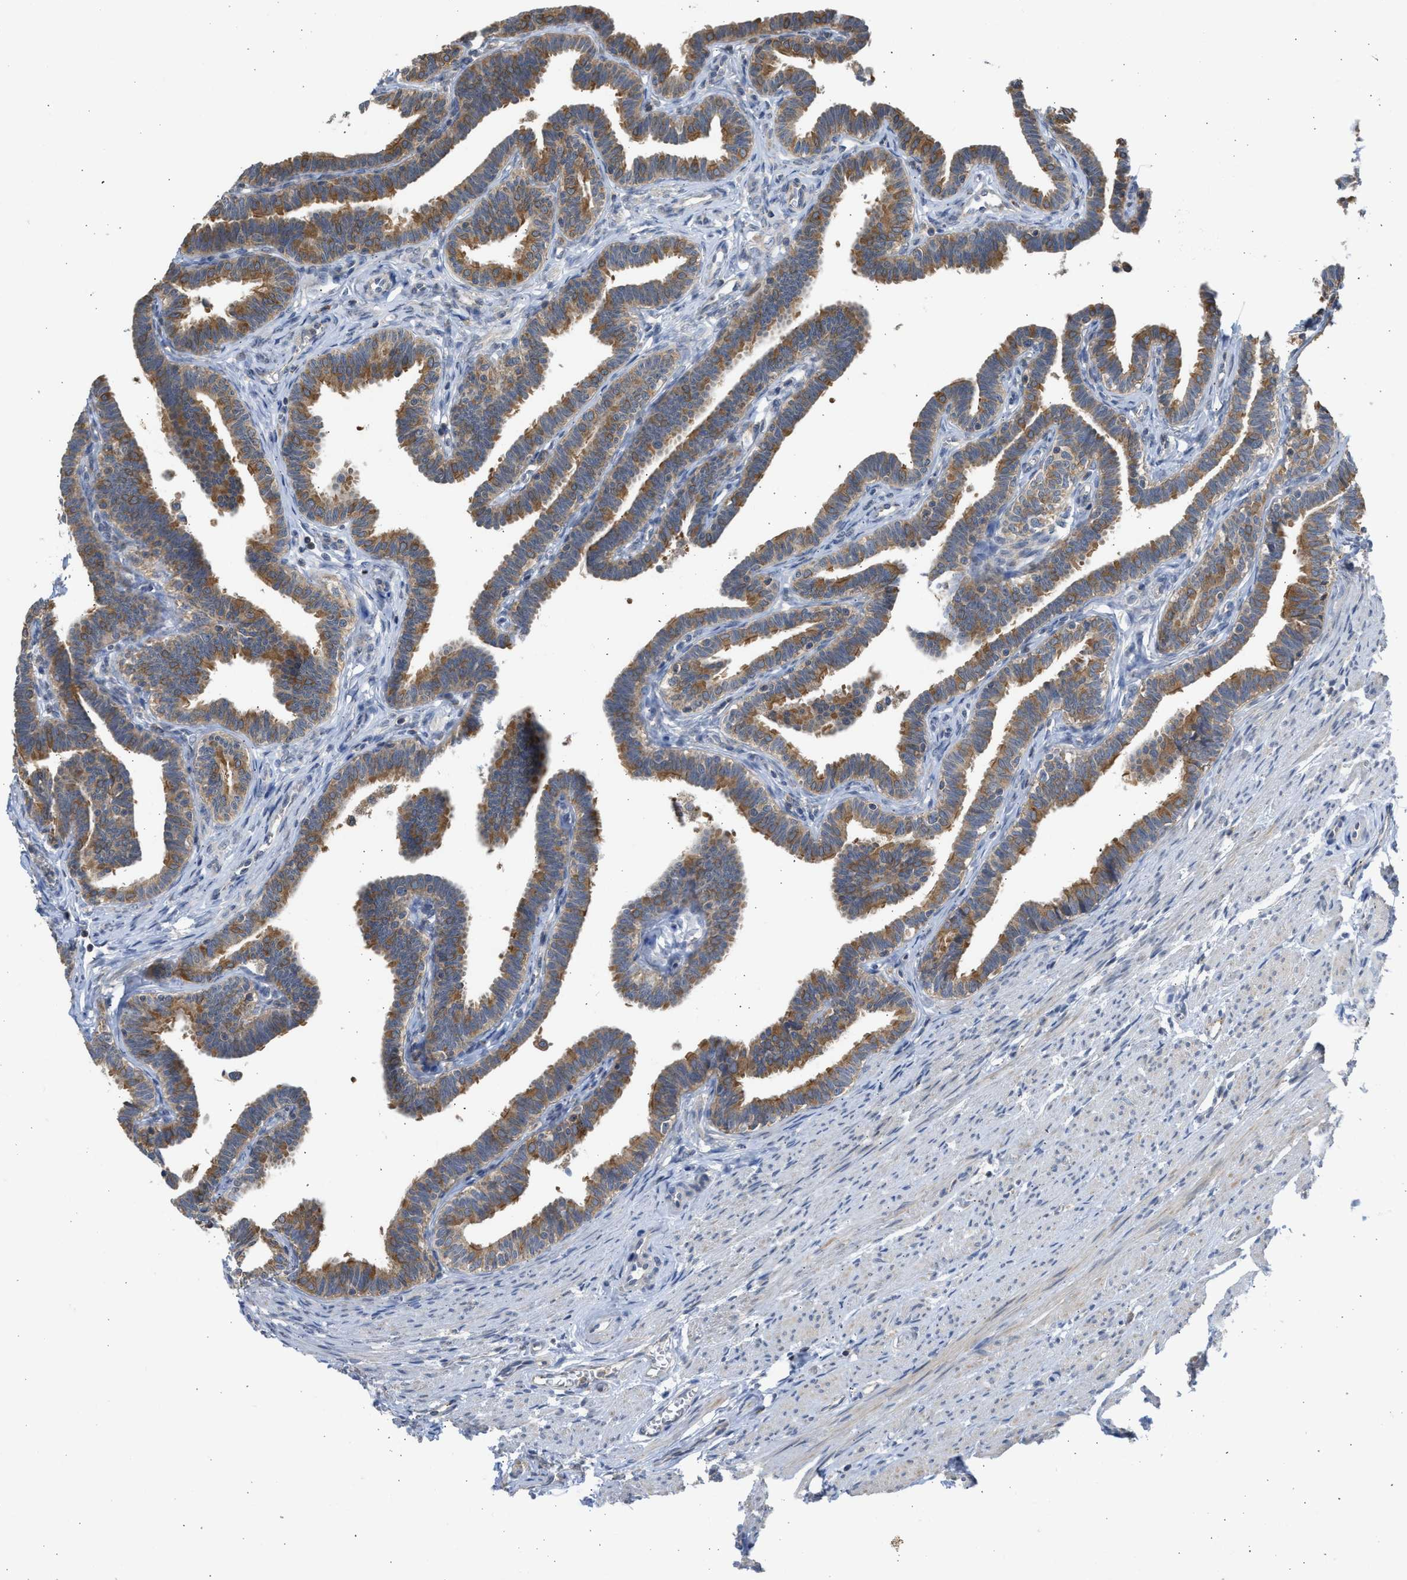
{"staining": {"intensity": "moderate", "quantity": "<25%", "location": "cytoplasmic/membranous"}, "tissue": "fallopian tube", "cell_type": "Glandular cells", "image_type": "normal", "snomed": [{"axis": "morphology", "description": "Normal tissue, NOS"}, {"axis": "topography", "description": "Fallopian tube"}, {"axis": "topography", "description": "Ovary"}], "caption": "Glandular cells reveal moderate cytoplasmic/membranous expression in approximately <25% of cells in benign fallopian tube.", "gene": "CYP1A1", "patient": {"sex": "female", "age": 23}}